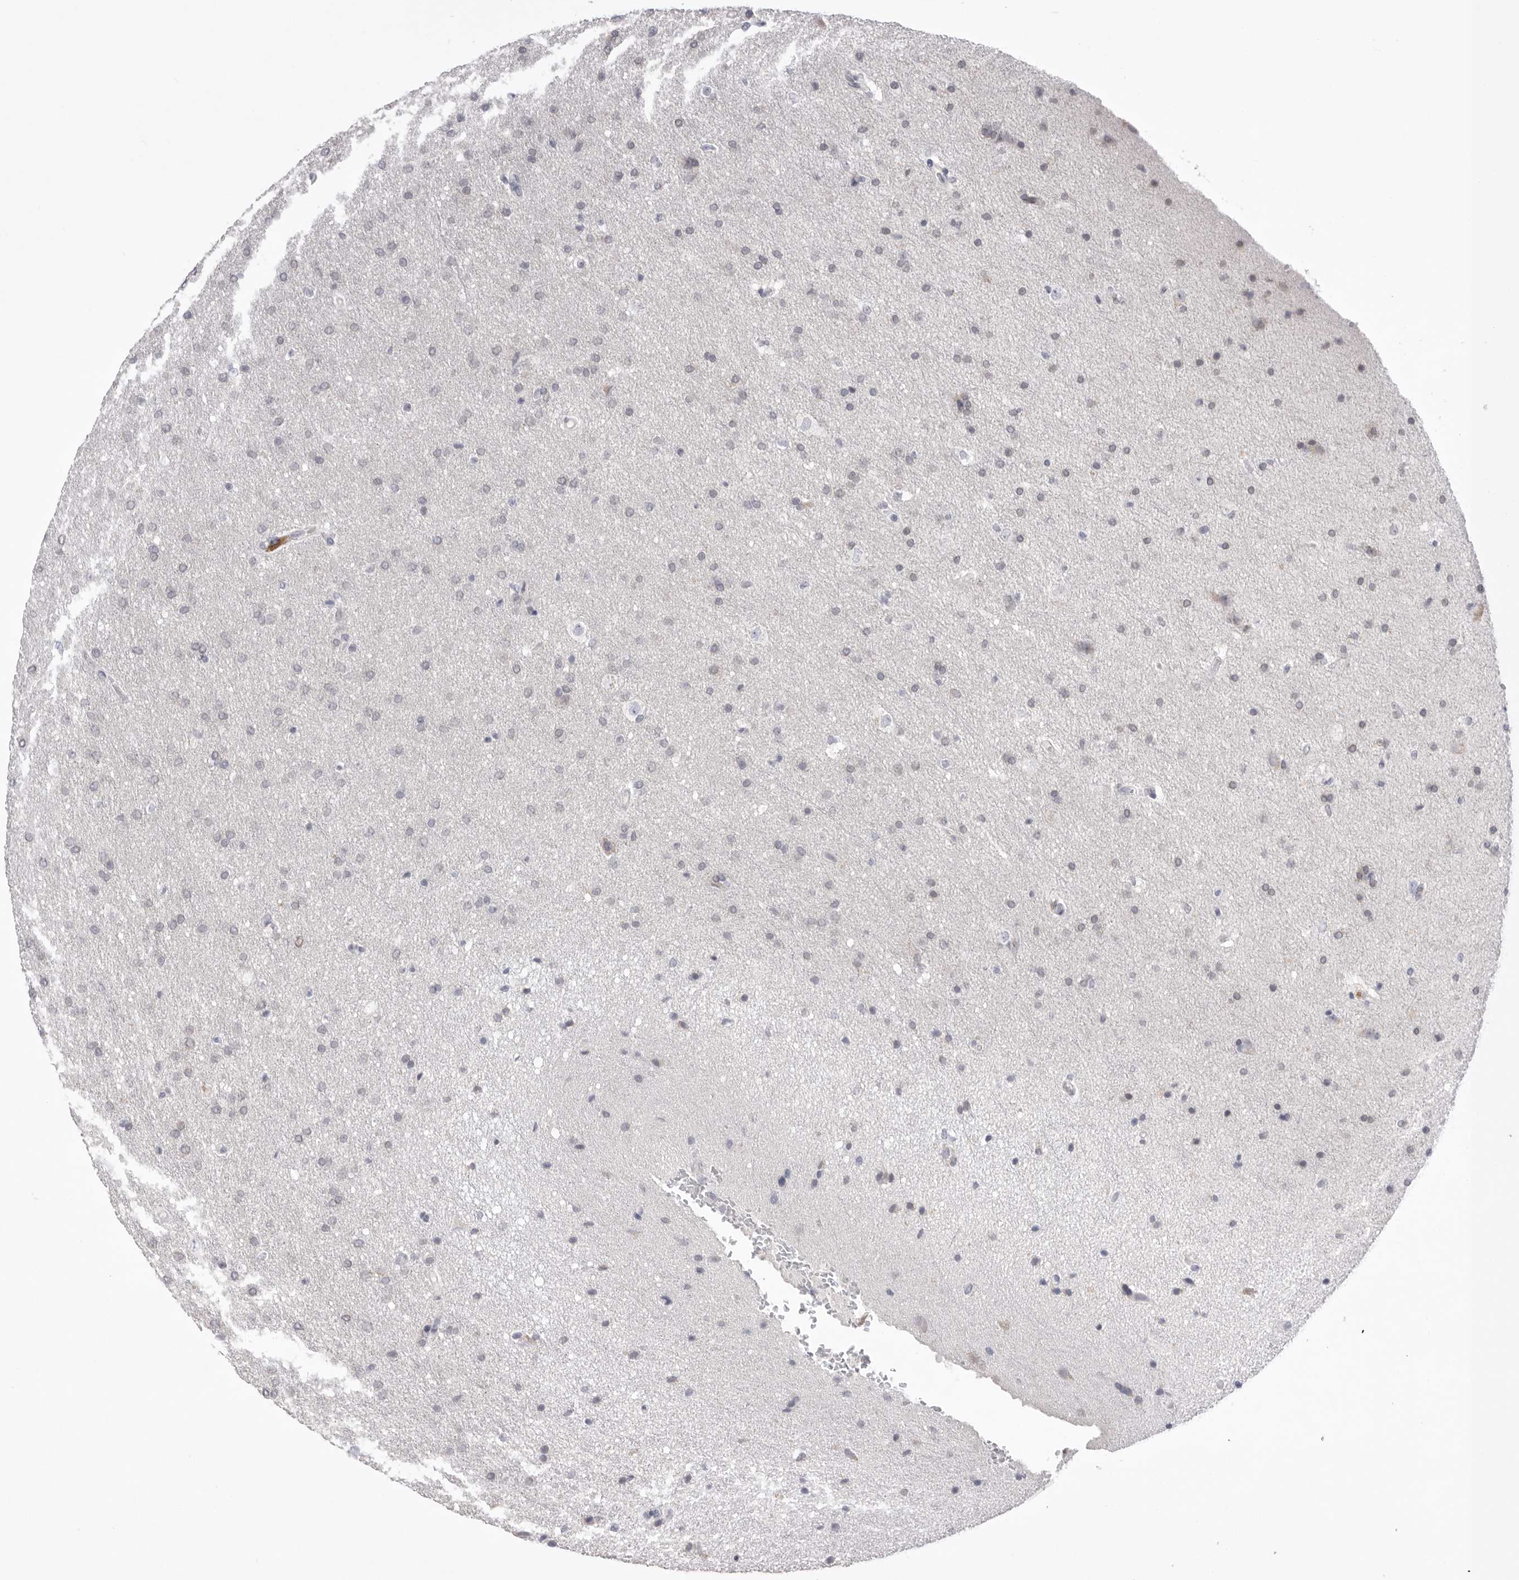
{"staining": {"intensity": "negative", "quantity": "none", "location": "none"}, "tissue": "glioma", "cell_type": "Tumor cells", "image_type": "cancer", "snomed": [{"axis": "morphology", "description": "Glioma, malignant, Low grade"}, {"axis": "topography", "description": "Brain"}], "caption": "DAB (3,3'-diaminobenzidine) immunohistochemical staining of glioma shows no significant staining in tumor cells.", "gene": "ZBTB7B", "patient": {"sex": "female", "age": 37}}